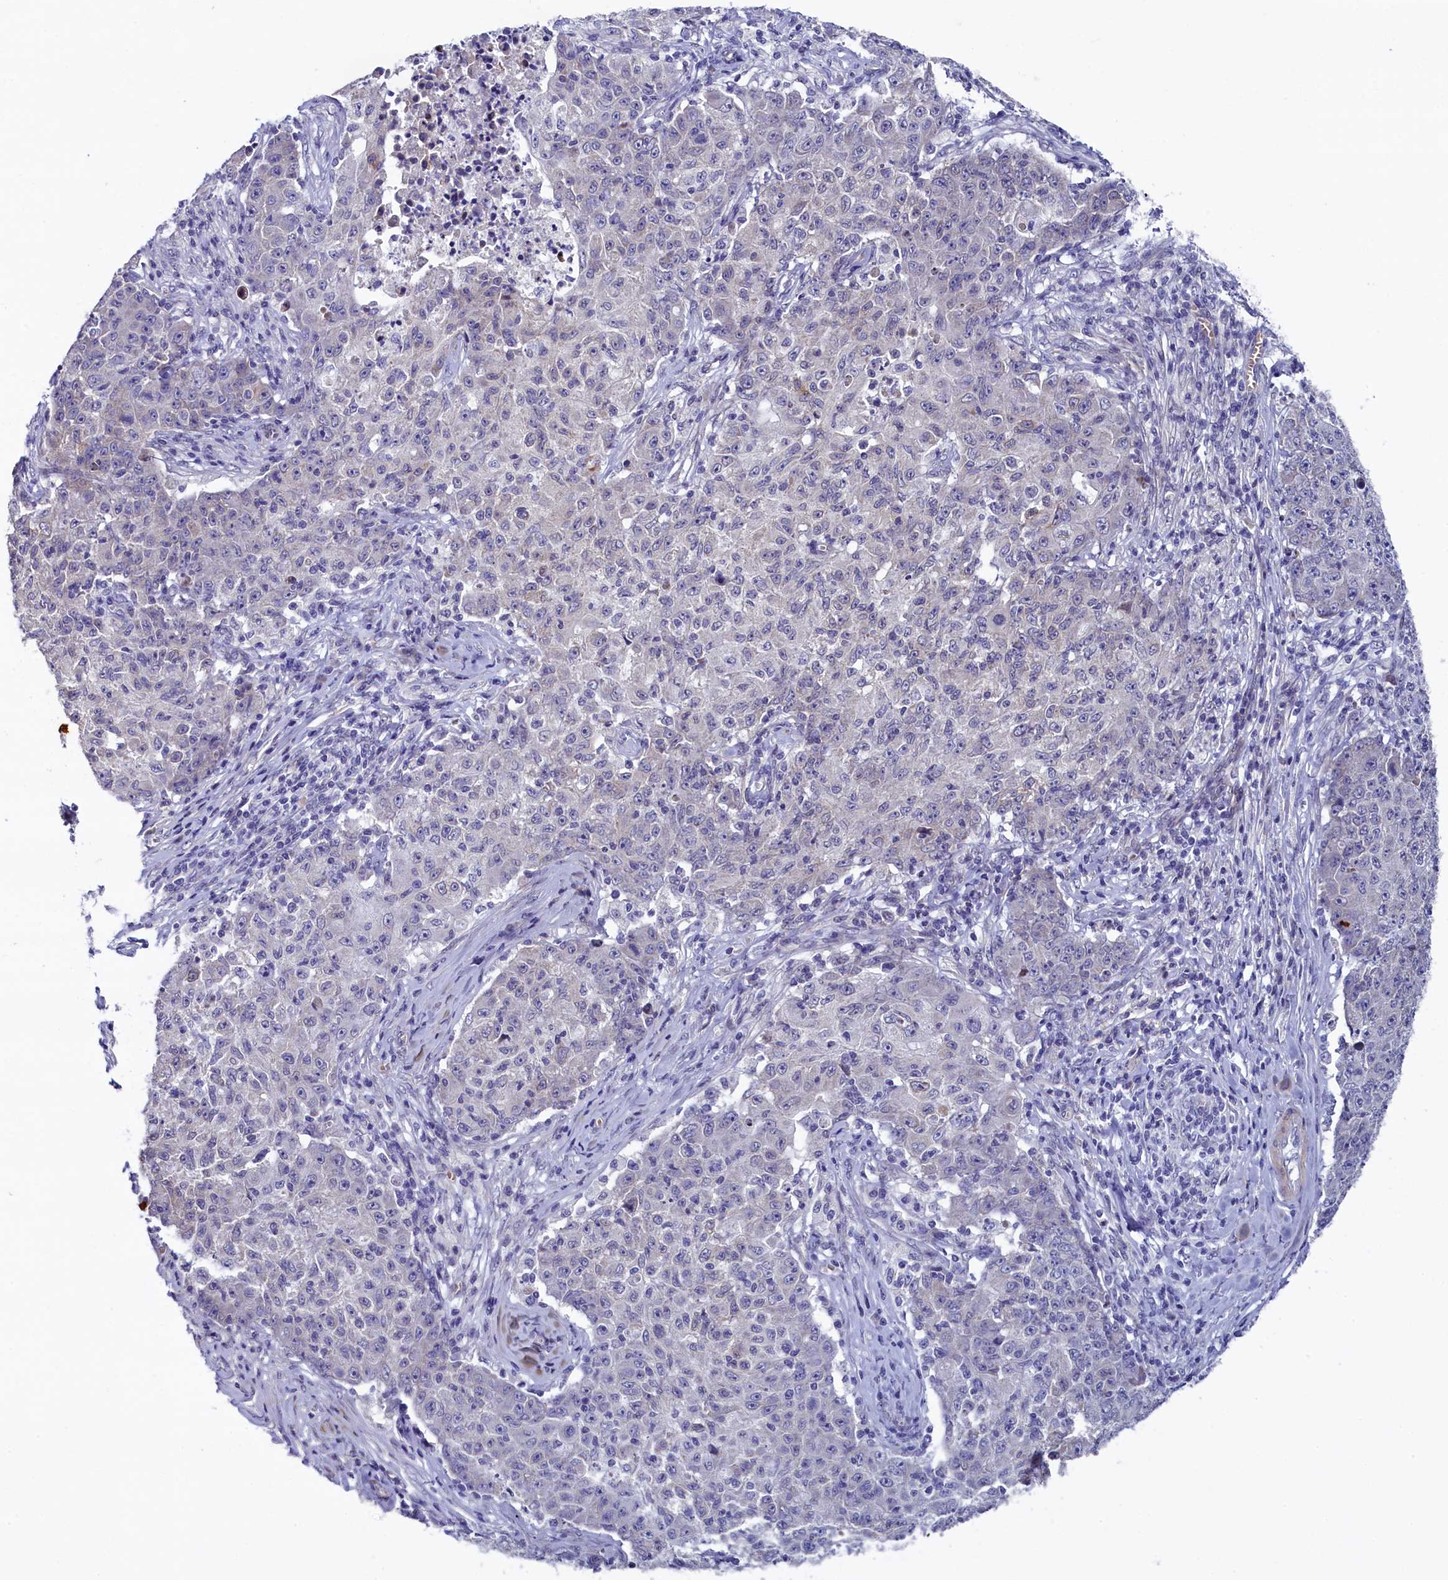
{"staining": {"intensity": "negative", "quantity": "none", "location": "none"}, "tissue": "ovarian cancer", "cell_type": "Tumor cells", "image_type": "cancer", "snomed": [{"axis": "morphology", "description": "Carcinoma, endometroid"}, {"axis": "topography", "description": "Ovary"}], "caption": "IHC of human endometroid carcinoma (ovarian) reveals no expression in tumor cells.", "gene": "SLC39A6", "patient": {"sex": "female", "age": 42}}